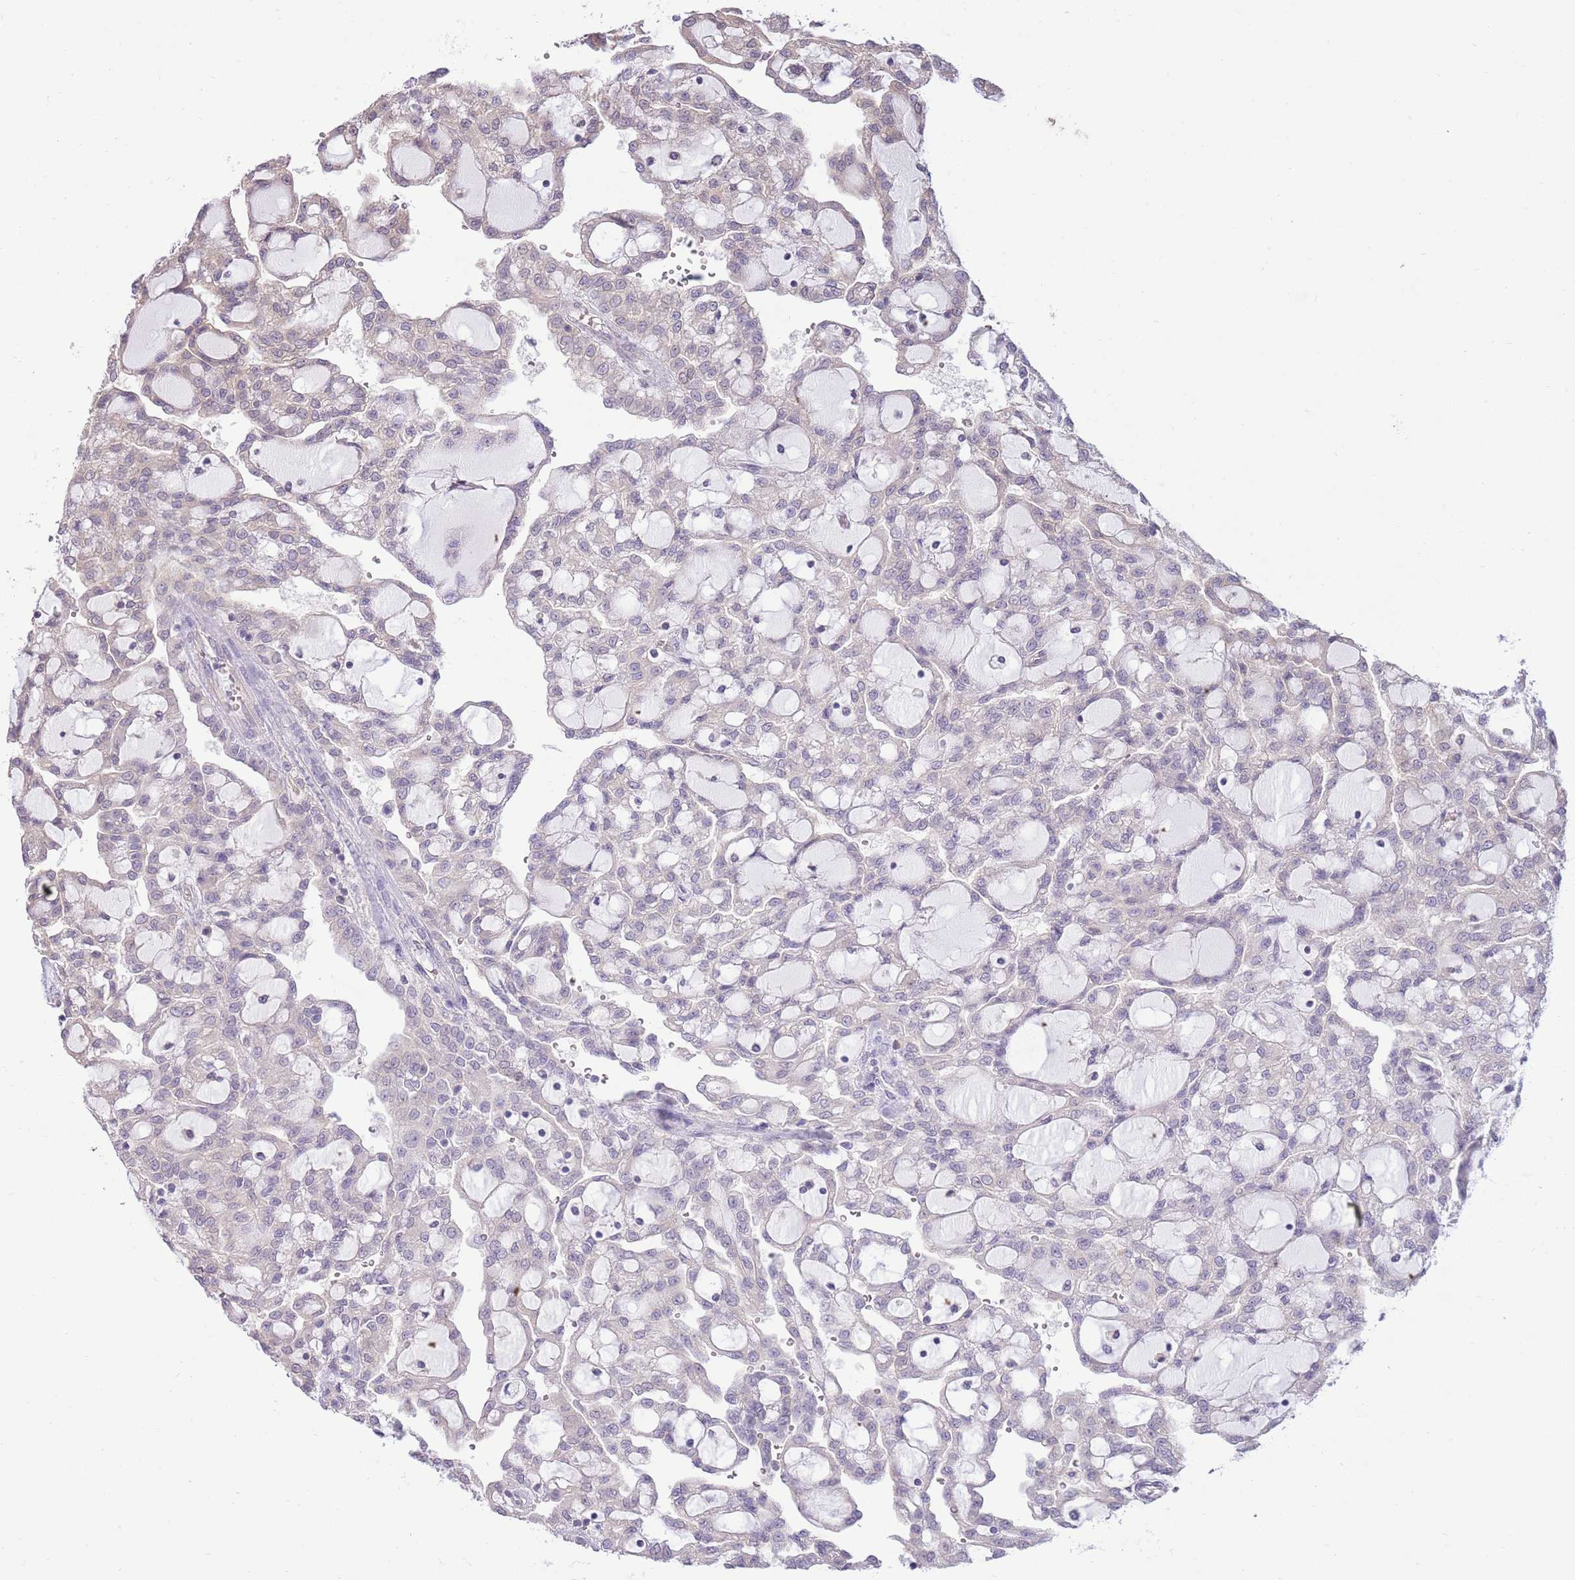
{"staining": {"intensity": "negative", "quantity": "none", "location": "none"}, "tissue": "renal cancer", "cell_type": "Tumor cells", "image_type": "cancer", "snomed": [{"axis": "morphology", "description": "Adenocarcinoma, NOS"}, {"axis": "topography", "description": "Kidney"}], "caption": "Immunohistochemical staining of human renal cancer demonstrates no significant positivity in tumor cells.", "gene": "NSFL1C", "patient": {"sex": "male", "age": 63}}